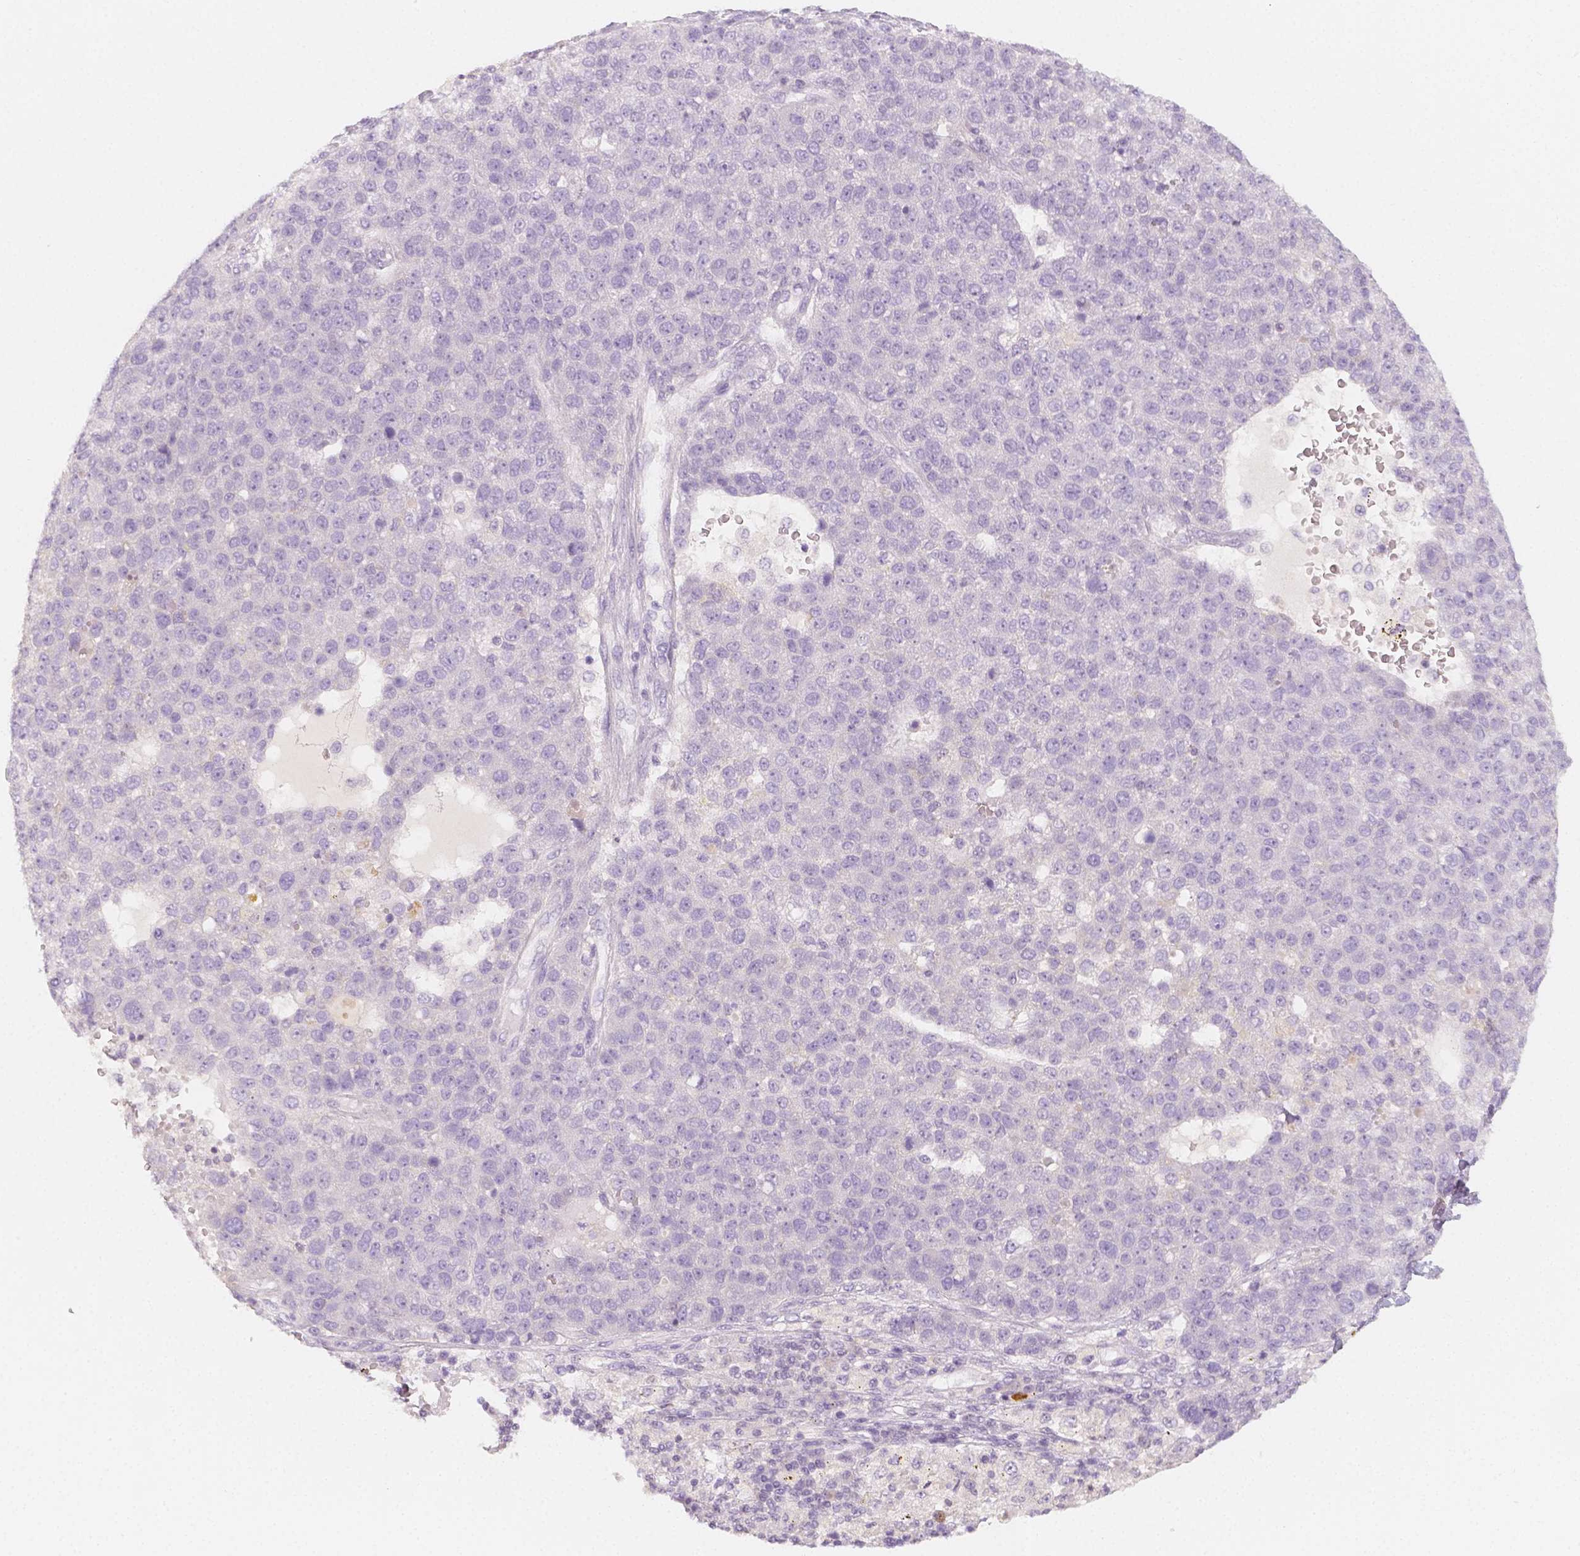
{"staining": {"intensity": "negative", "quantity": "none", "location": "none"}, "tissue": "pancreatic cancer", "cell_type": "Tumor cells", "image_type": "cancer", "snomed": [{"axis": "morphology", "description": "Adenocarcinoma, NOS"}, {"axis": "topography", "description": "Pancreas"}], "caption": "The image shows no significant positivity in tumor cells of adenocarcinoma (pancreatic).", "gene": "BATF", "patient": {"sex": "female", "age": 61}}